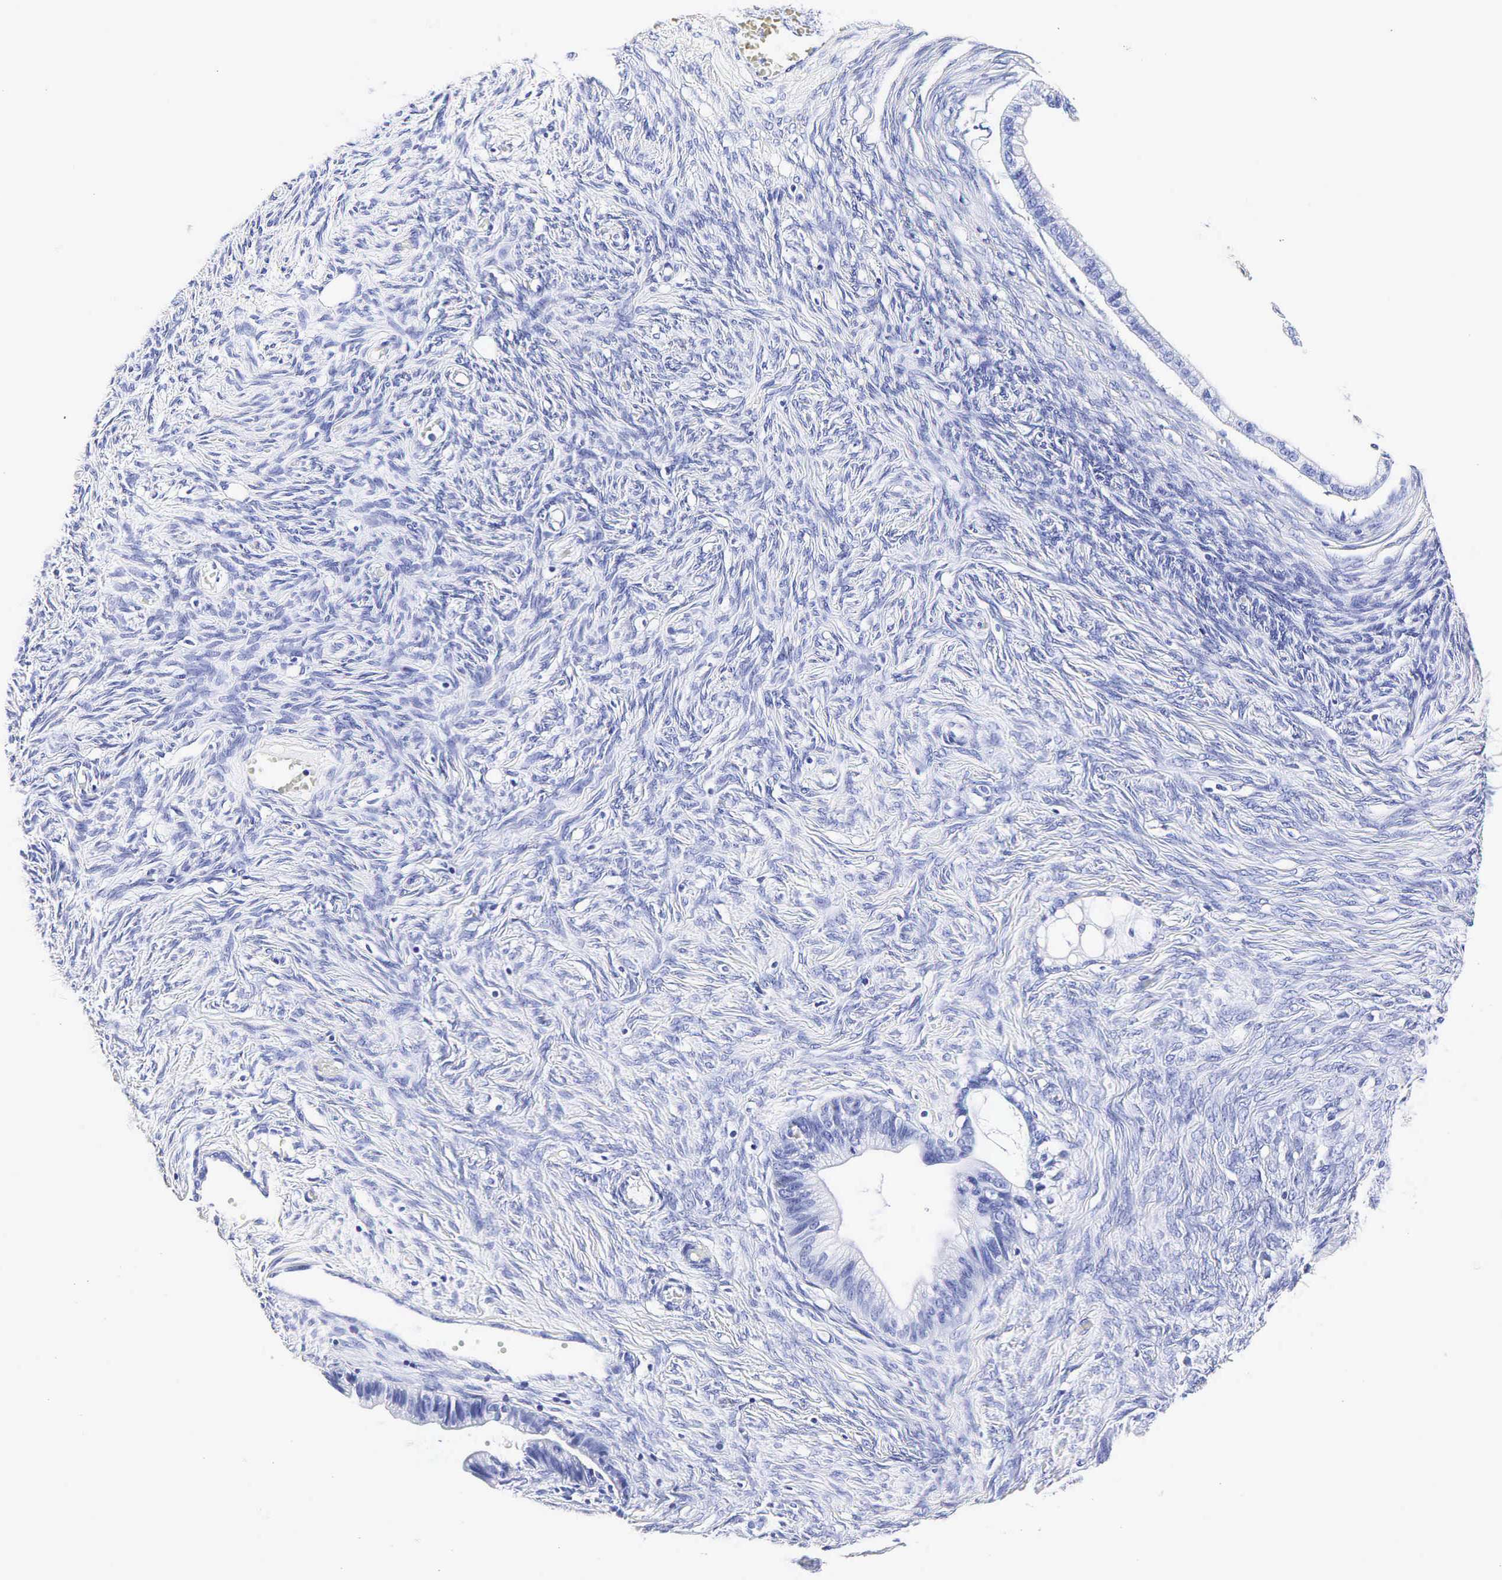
{"staining": {"intensity": "negative", "quantity": "none", "location": "none"}, "tissue": "ovarian cancer", "cell_type": "Tumor cells", "image_type": "cancer", "snomed": [{"axis": "morphology", "description": "Cystadenocarcinoma, mucinous, NOS"}, {"axis": "topography", "description": "Ovary"}], "caption": "Human ovarian mucinous cystadenocarcinoma stained for a protein using immunohistochemistry demonstrates no expression in tumor cells.", "gene": "KLK3", "patient": {"sex": "female", "age": 57}}